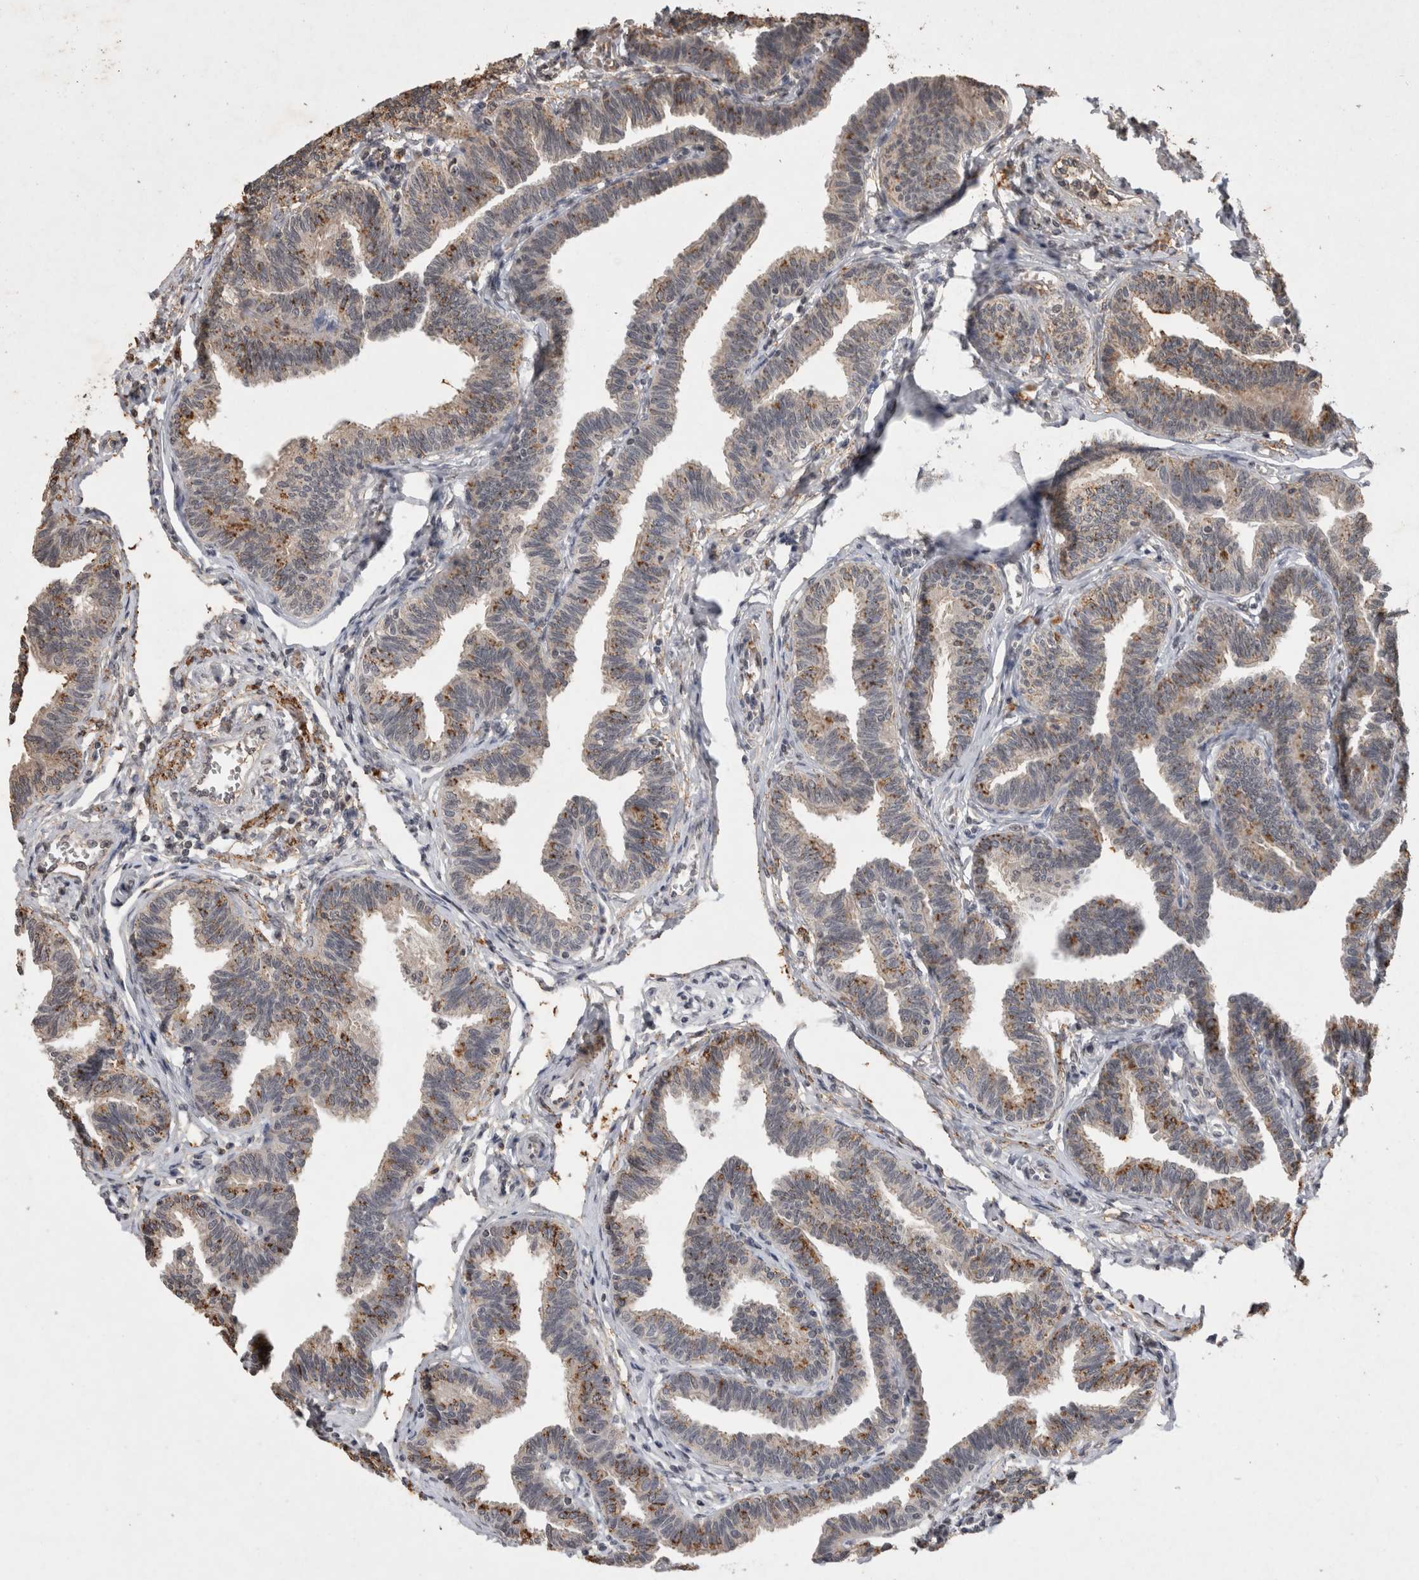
{"staining": {"intensity": "moderate", "quantity": "25%-75%", "location": "cytoplasmic/membranous"}, "tissue": "fallopian tube", "cell_type": "Glandular cells", "image_type": "normal", "snomed": [{"axis": "morphology", "description": "Normal tissue, NOS"}, {"axis": "topography", "description": "Fallopian tube"}, {"axis": "topography", "description": "Ovary"}], "caption": "DAB (3,3'-diaminobenzidine) immunohistochemical staining of normal fallopian tube shows moderate cytoplasmic/membranous protein staining in about 25%-75% of glandular cells.", "gene": "HRK", "patient": {"sex": "female", "age": 23}}